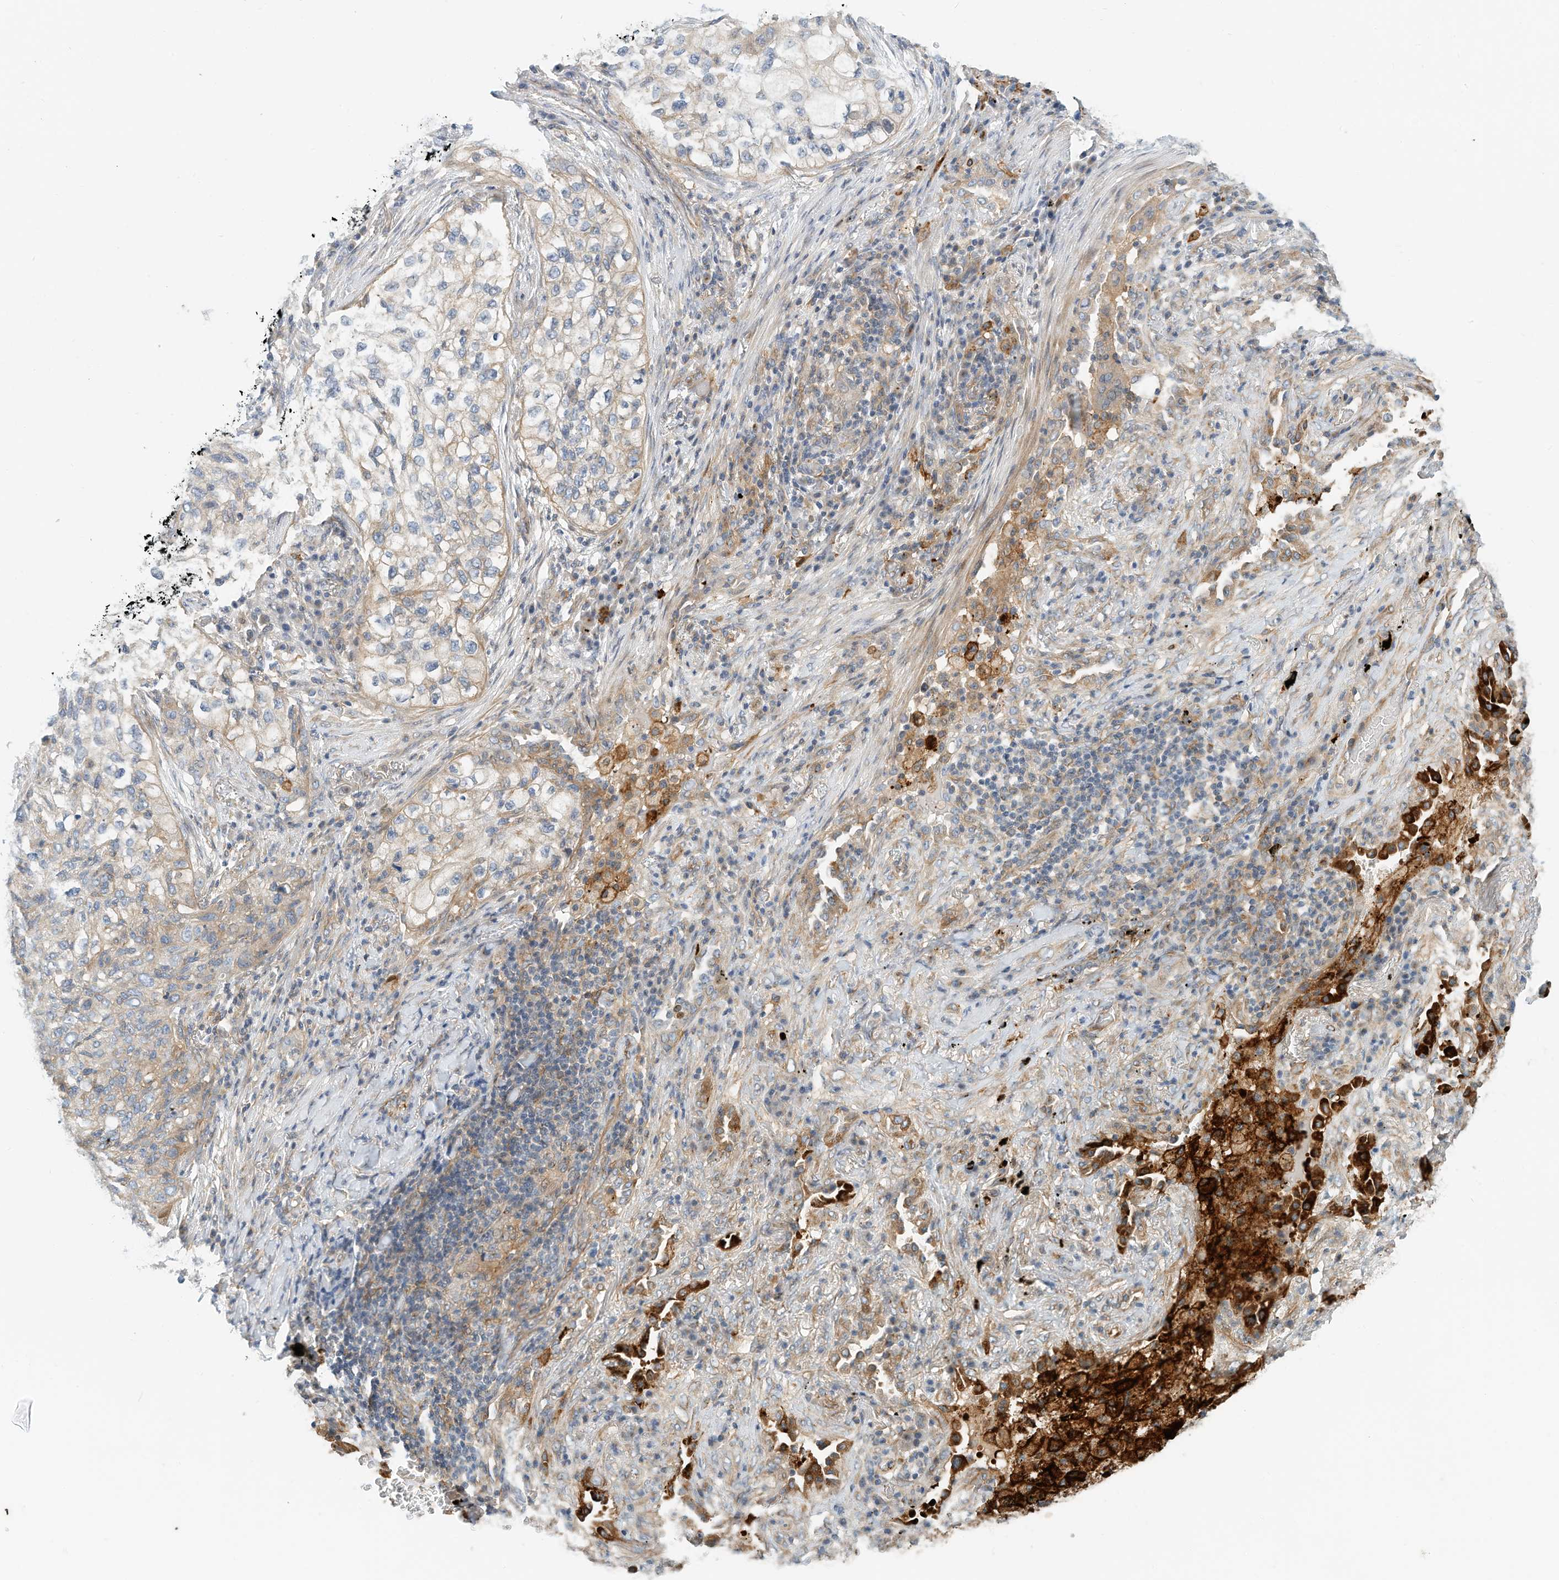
{"staining": {"intensity": "weak", "quantity": "<25%", "location": "cytoplasmic/membranous"}, "tissue": "lung cancer", "cell_type": "Tumor cells", "image_type": "cancer", "snomed": [{"axis": "morphology", "description": "Squamous cell carcinoma, NOS"}, {"axis": "topography", "description": "Lung"}], "caption": "High power microscopy photomicrograph of an IHC histopathology image of lung squamous cell carcinoma, revealing no significant positivity in tumor cells.", "gene": "MICAL1", "patient": {"sex": "female", "age": 63}}